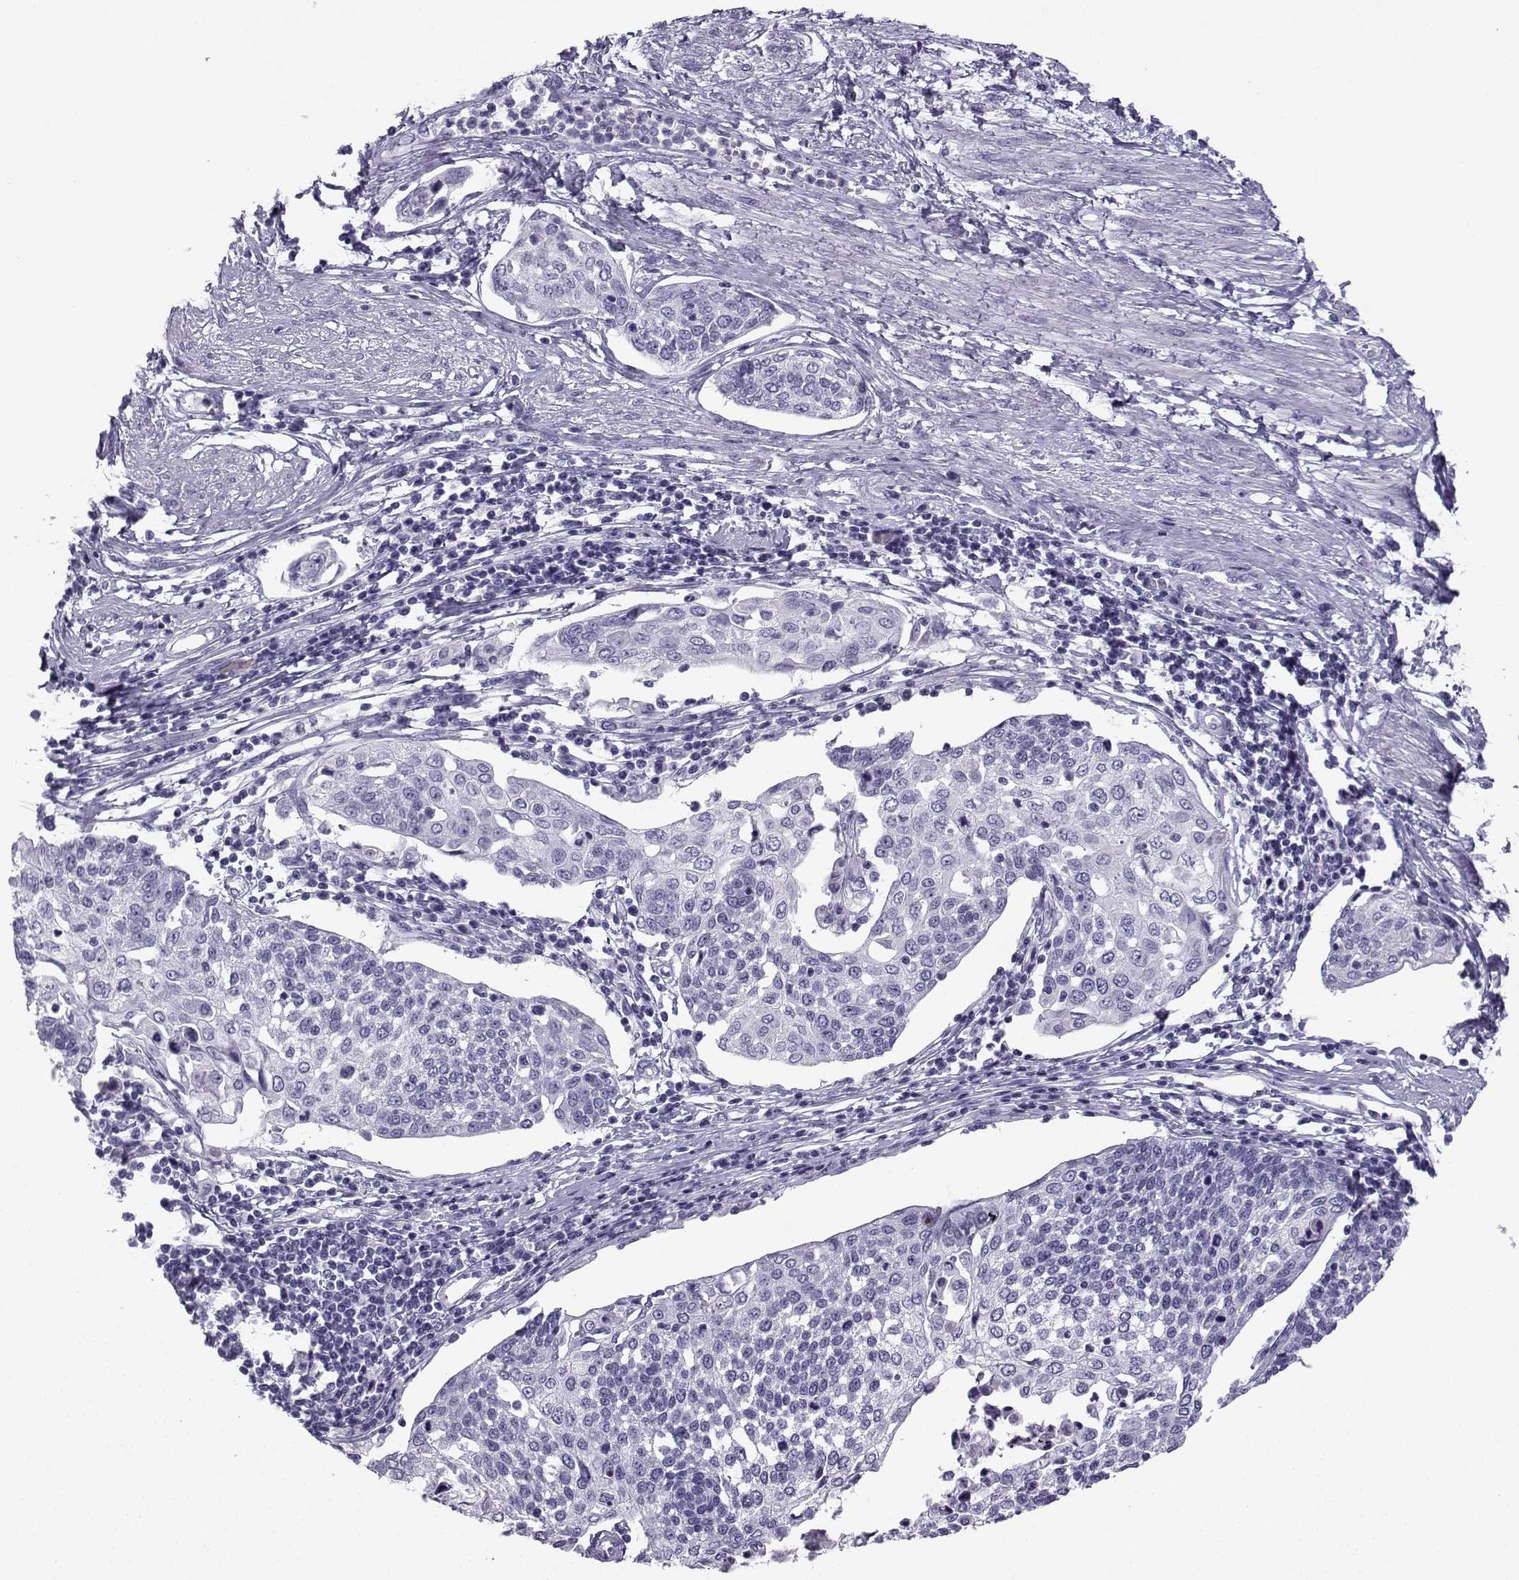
{"staining": {"intensity": "negative", "quantity": "none", "location": "none"}, "tissue": "cervical cancer", "cell_type": "Tumor cells", "image_type": "cancer", "snomed": [{"axis": "morphology", "description": "Squamous cell carcinoma, NOS"}, {"axis": "topography", "description": "Cervix"}], "caption": "The image shows no staining of tumor cells in cervical cancer (squamous cell carcinoma).", "gene": "NEFL", "patient": {"sex": "female", "age": 34}}